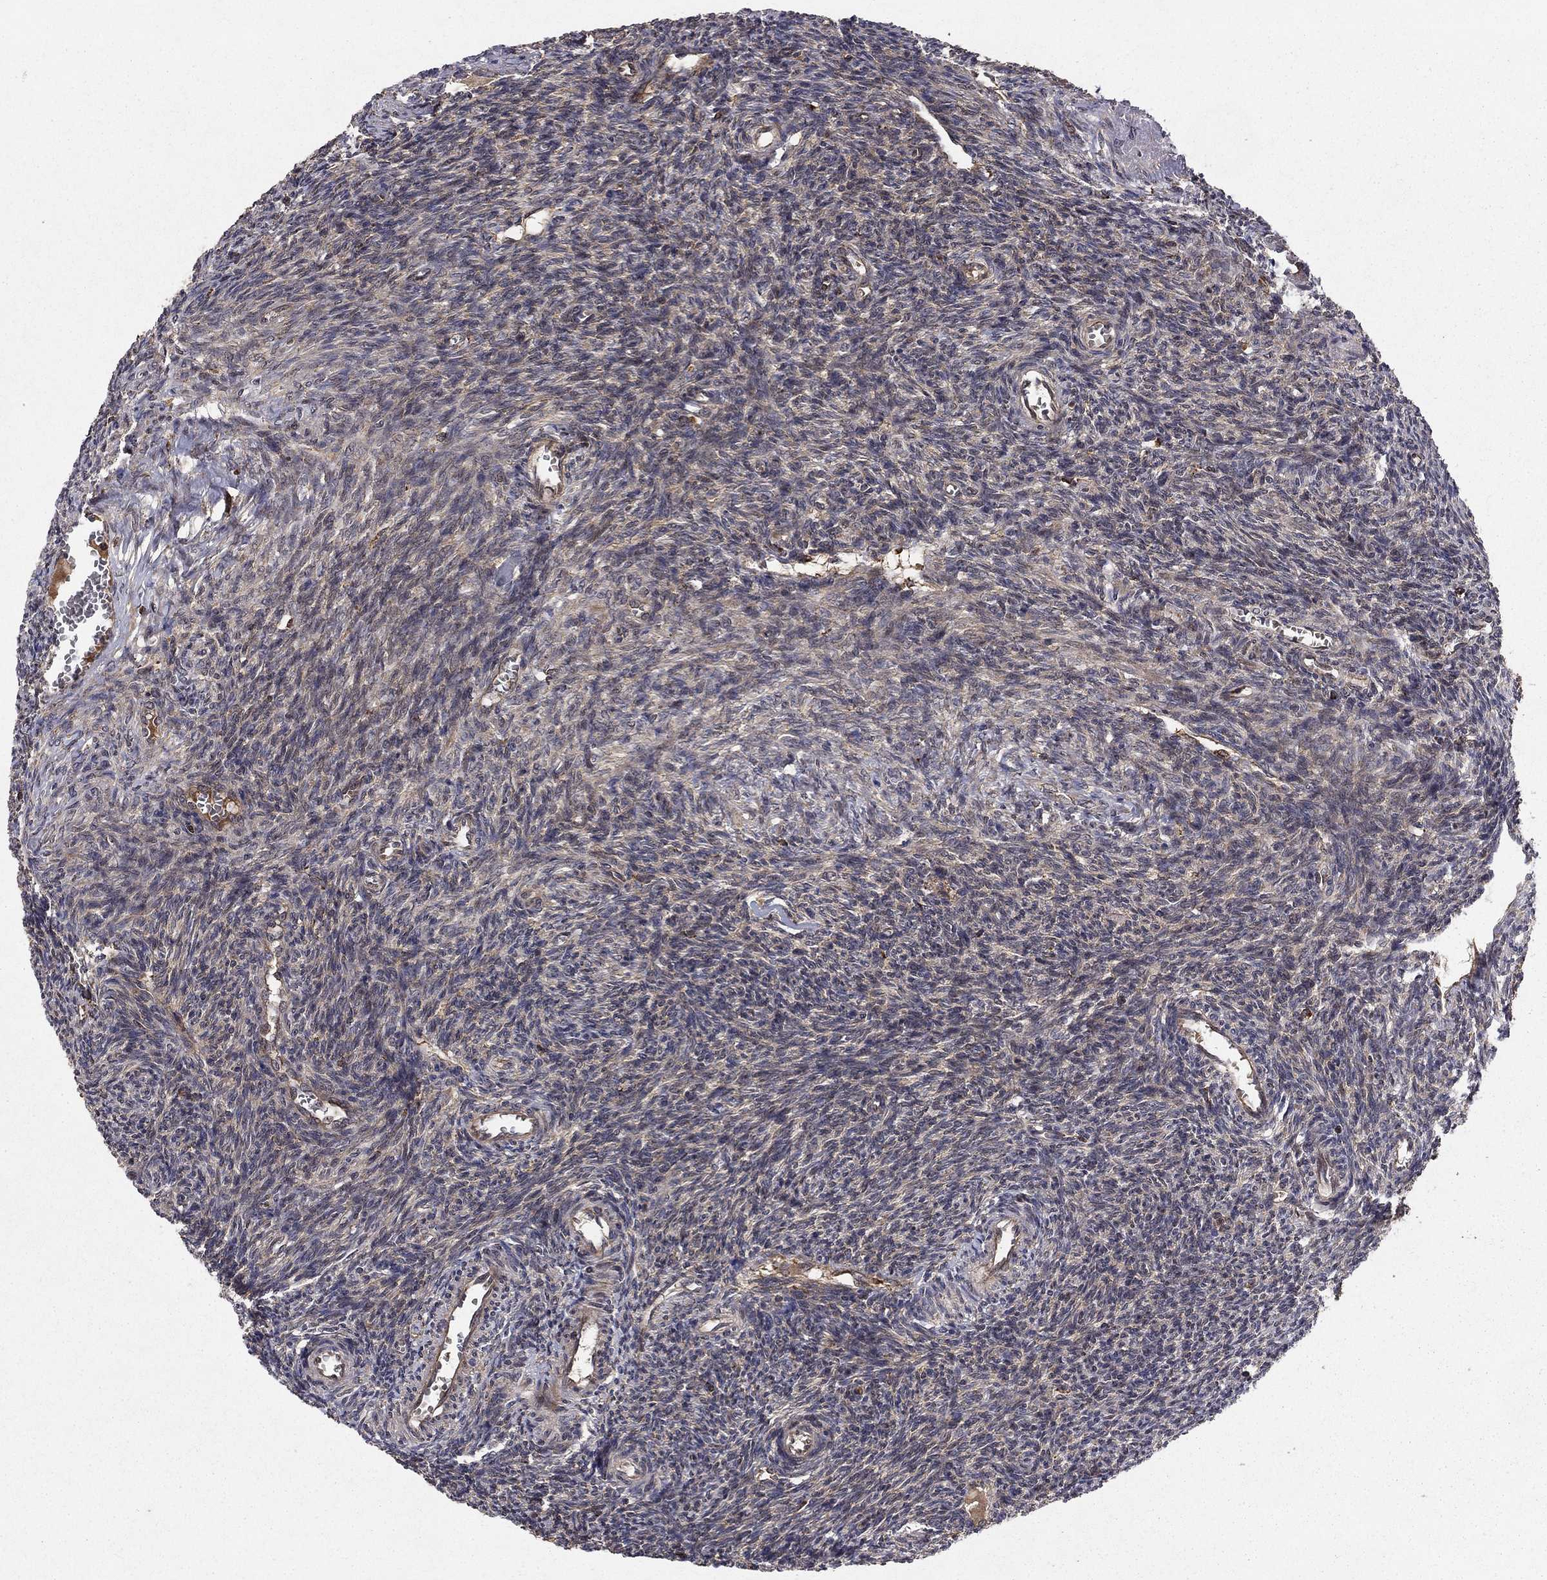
{"staining": {"intensity": "negative", "quantity": "none", "location": "none"}, "tissue": "ovary", "cell_type": "Ovarian stroma cells", "image_type": "normal", "snomed": [{"axis": "morphology", "description": "Normal tissue, NOS"}, {"axis": "topography", "description": "Ovary"}], "caption": "Ovary was stained to show a protein in brown. There is no significant positivity in ovarian stroma cells. (DAB (3,3'-diaminobenzidine) immunohistochemistry visualized using brightfield microscopy, high magnification).", "gene": "BABAM2", "patient": {"sex": "female", "age": 27}}